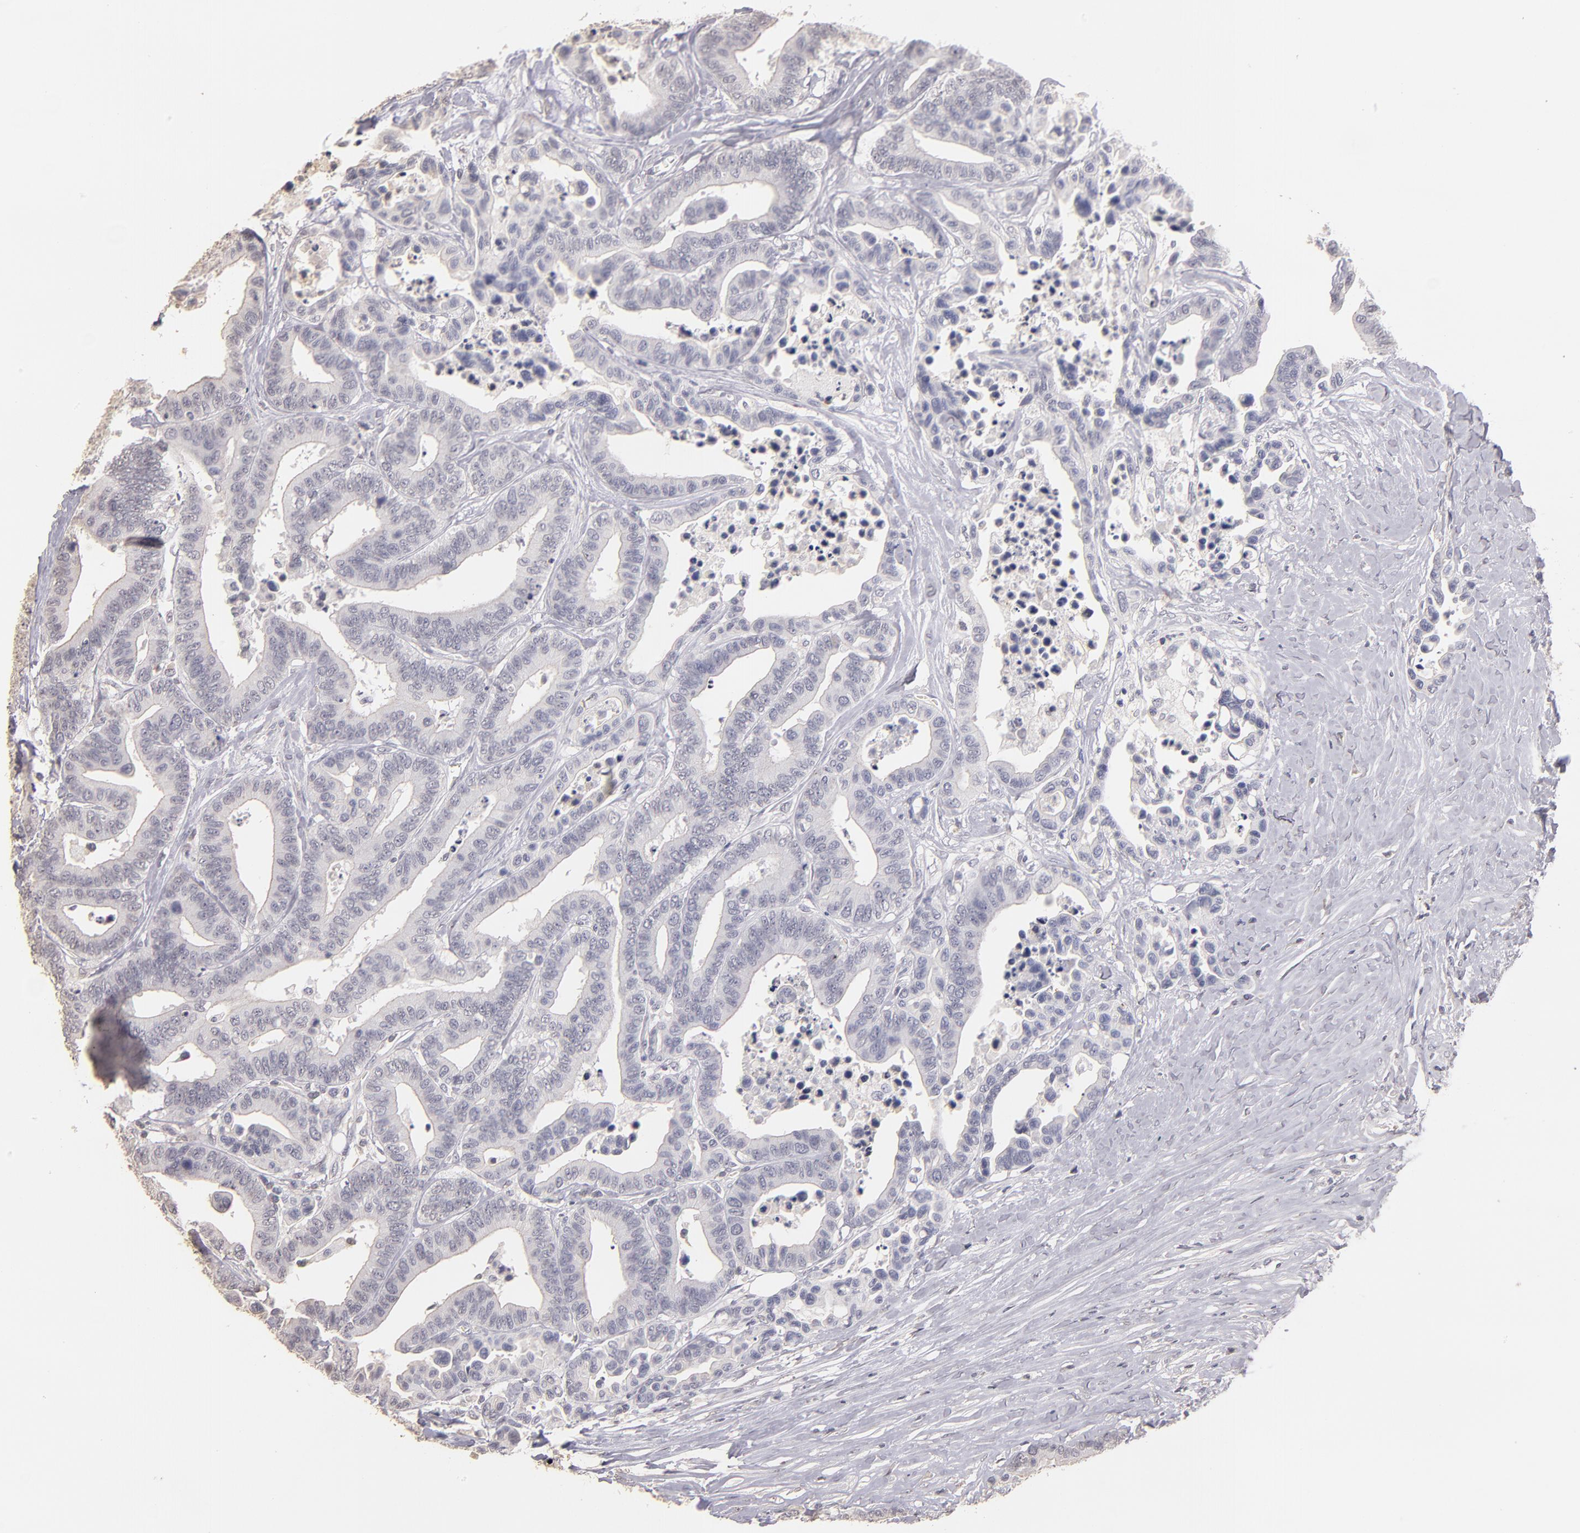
{"staining": {"intensity": "negative", "quantity": "none", "location": "none"}, "tissue": "colorectal cancer", "cell_type": "Tumor cells", "image_type": "cancer", "snomed": [{"axis": "morphology", "description": "Adenocarcinoma, NOS"}, {"axis": "topography", "description": "Colon"}], "caption": "Immunohistochemistry photomicrograph of neoplastic tissue: human colorectal adenocarcinoma stained with DAB (3,3'-diaminobenzidine) displays no significant protein staining in tumor cells.", "gene": "SOX10", "patient": {"sex": "male", "age": 82}}